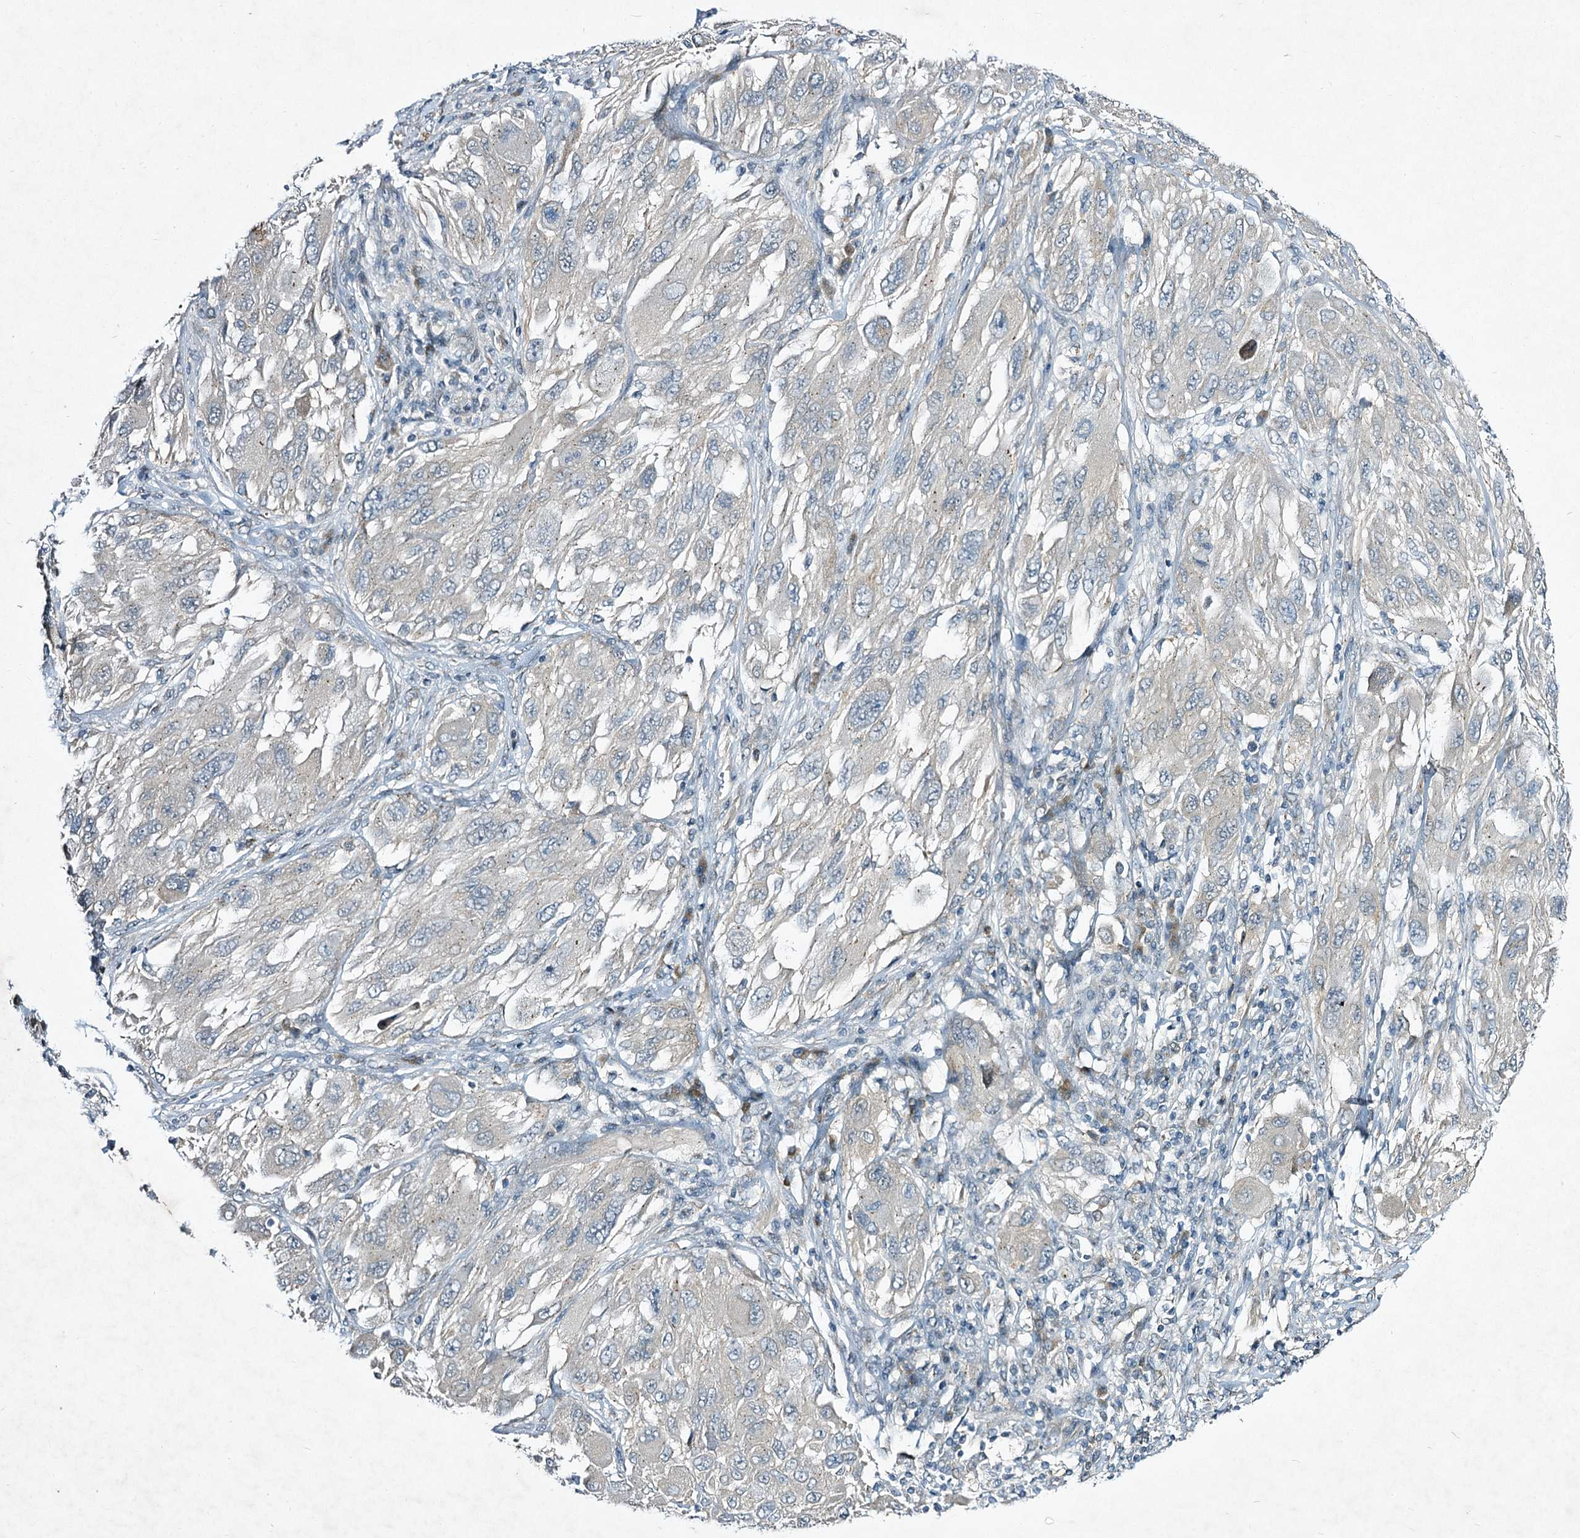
{"staining": {"intensity": "negative", "quantity": "none", "location": "none"}, "tissue": "melanoma", "cell_type": "Tumor cells", "image_type": "cancer", "snomed": [{"axis": "morphology", "description": "Malignant melanoma, NOS"}, {"axis": "topography", "description": "Skin"}], "caption": "Immunohistochemistry (IHC) image of melanoma stained for a protein (brown), which exhibits no expression in tumor cells.", "gene": "STAP1", "patient": {"sex": "female", "age": 91}}